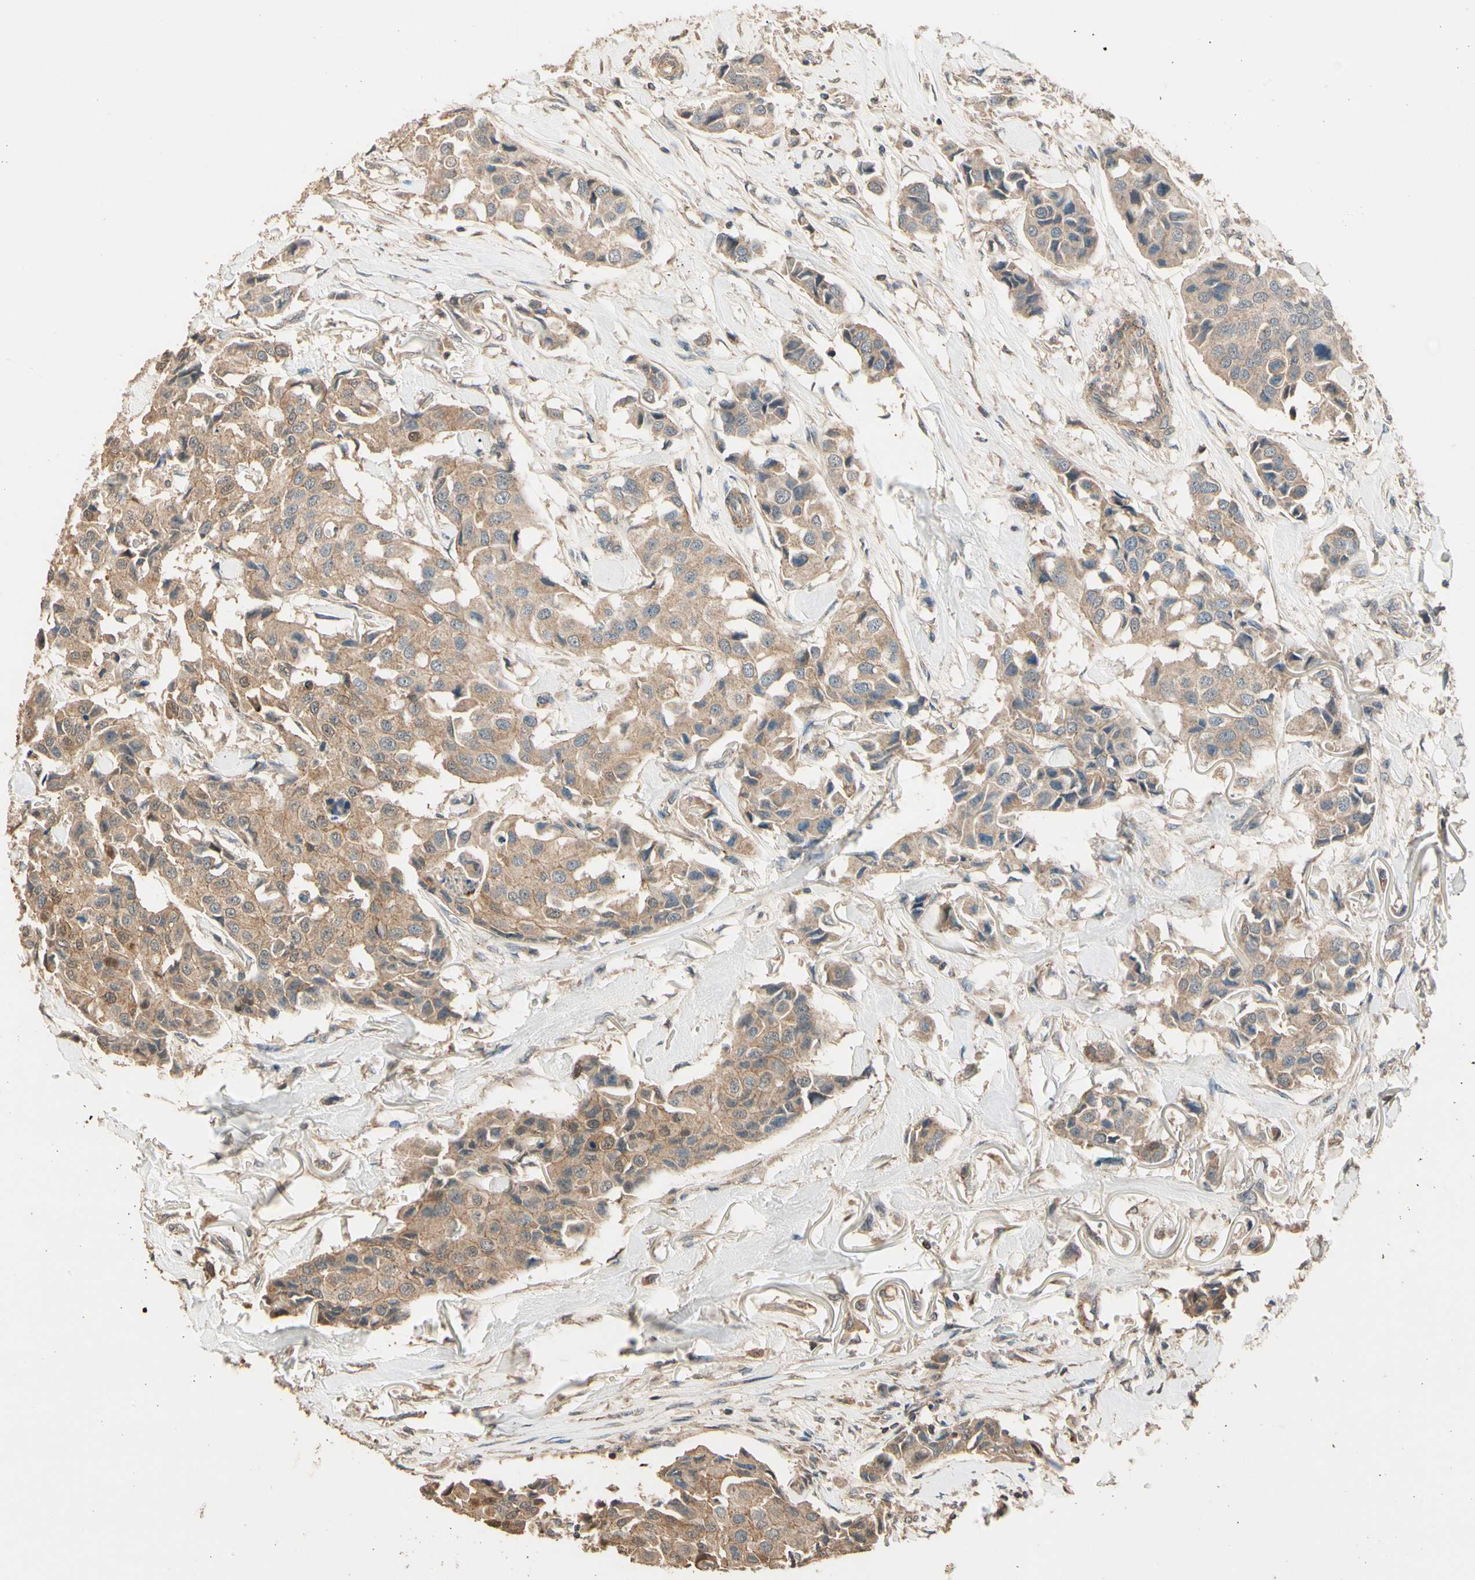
{"staining": {"intensity": "moderate", "quantity": ">75%", "location": "cytoplasmic/membranous"}, "tissue": "breast cancer", "cell_type": "Tumor cells", "image_type": "cancer", "snomed": [{"axis": "morphology", "description": "Duct carcinoma"}, {"axis": "topography", "description": "Breast"}], "caption": "A brown stain shows moderate cytoplasmic/membranous positivity of a protein in breast cancer tumor cells.", "gene": "CDH6", "patient": {"sex": "female", "age": 80}}